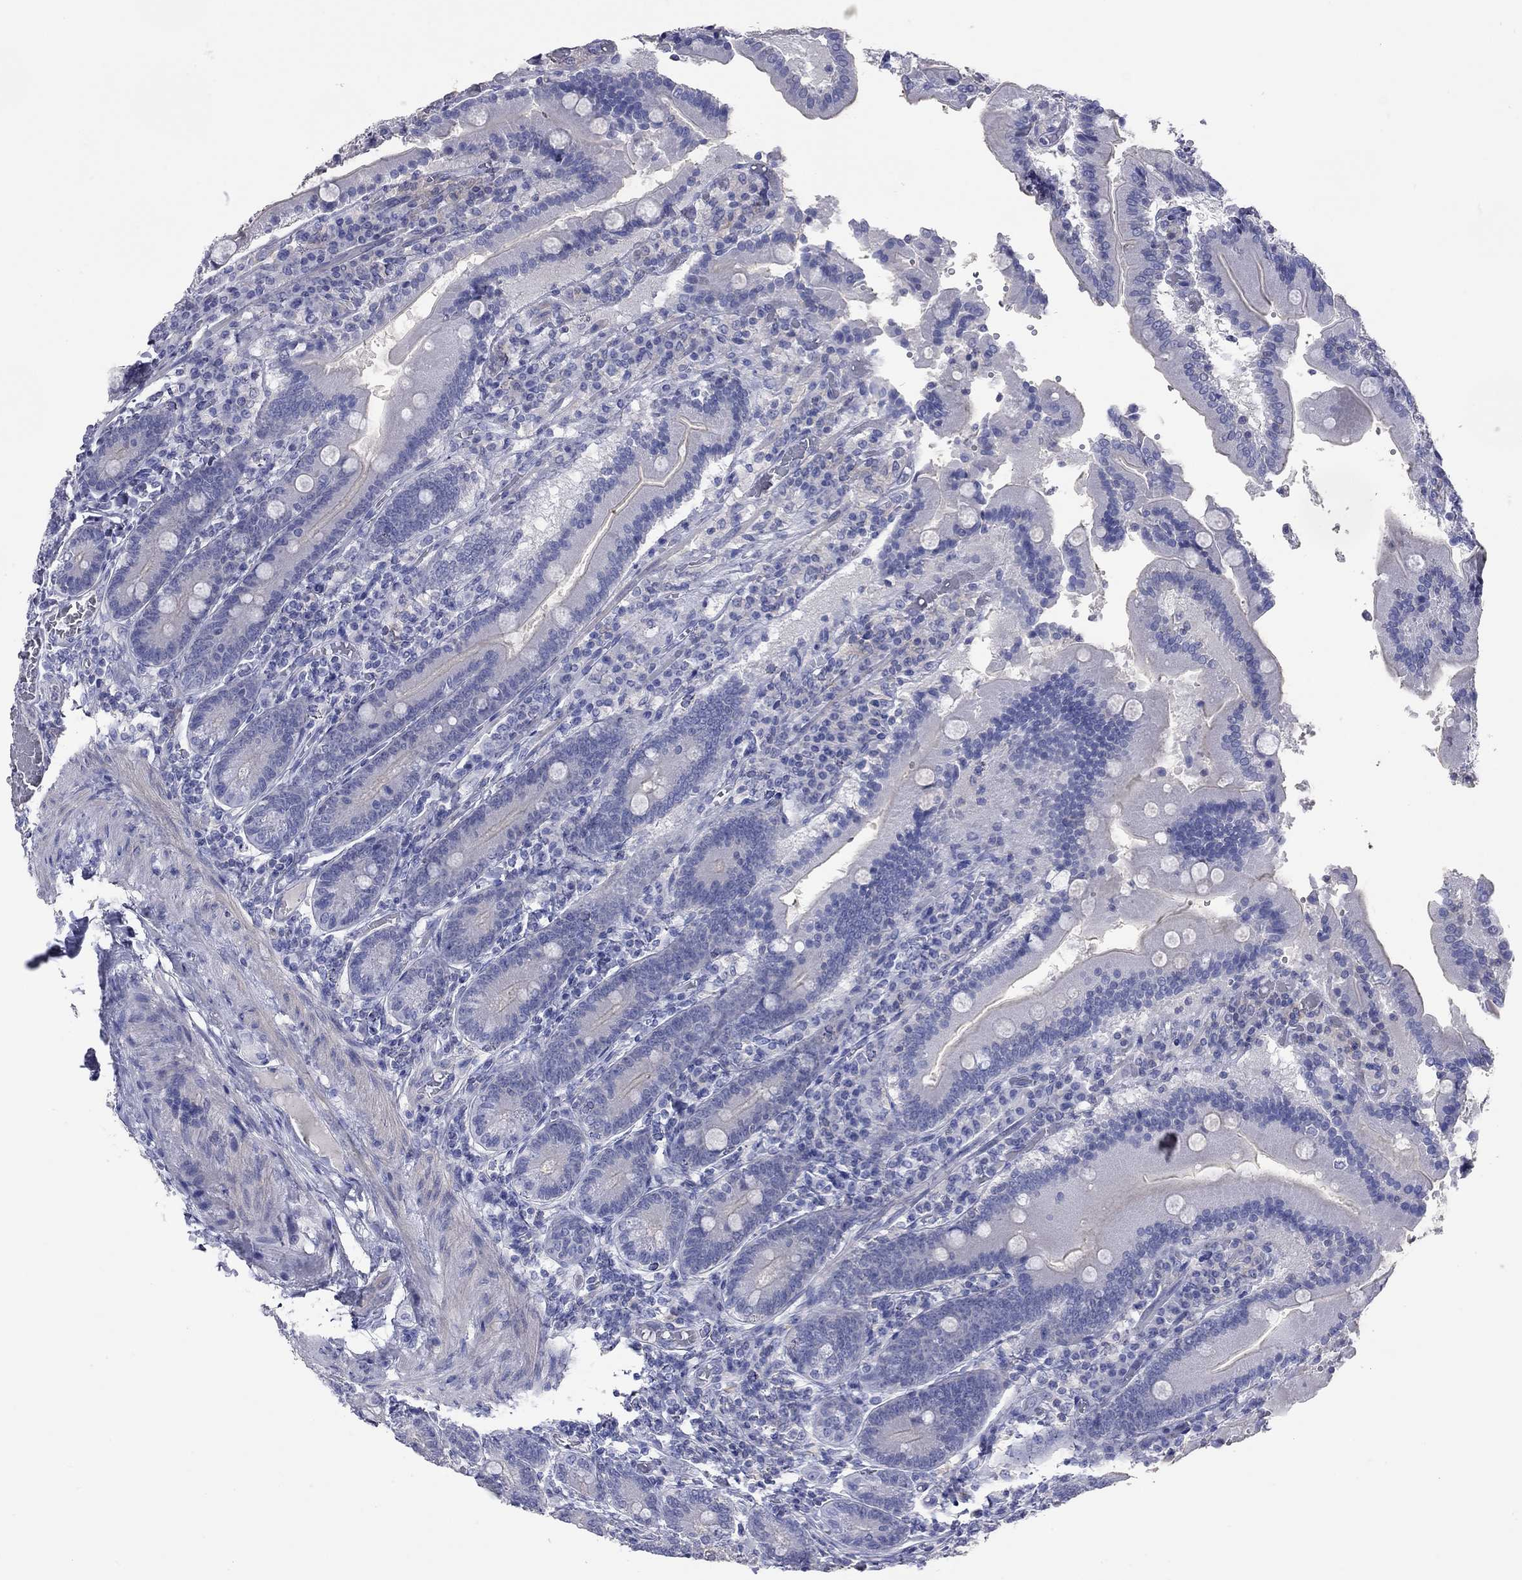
{"staining": {"intensity": "negative", "quantity": "none", "location": "none"}, "tissue": "duodenum", "cell_type": "Glandular cells", "image_type": "normal", "snomed": [{"axis": "morphology", "description": "Normal tissue, NOS"}, {"axis": "topography", "description": "Duodenum"}], "caption": "Immunohistochemistry (IHC) of unremarkable duodenum exhibits no staining in glandular cells. The staining is performed using DAB brown chromogen with nuclei counter-stained in using hematoxylin.", "gene": "ACTL7B", "patient": {"sex": "female", "age": 62}}